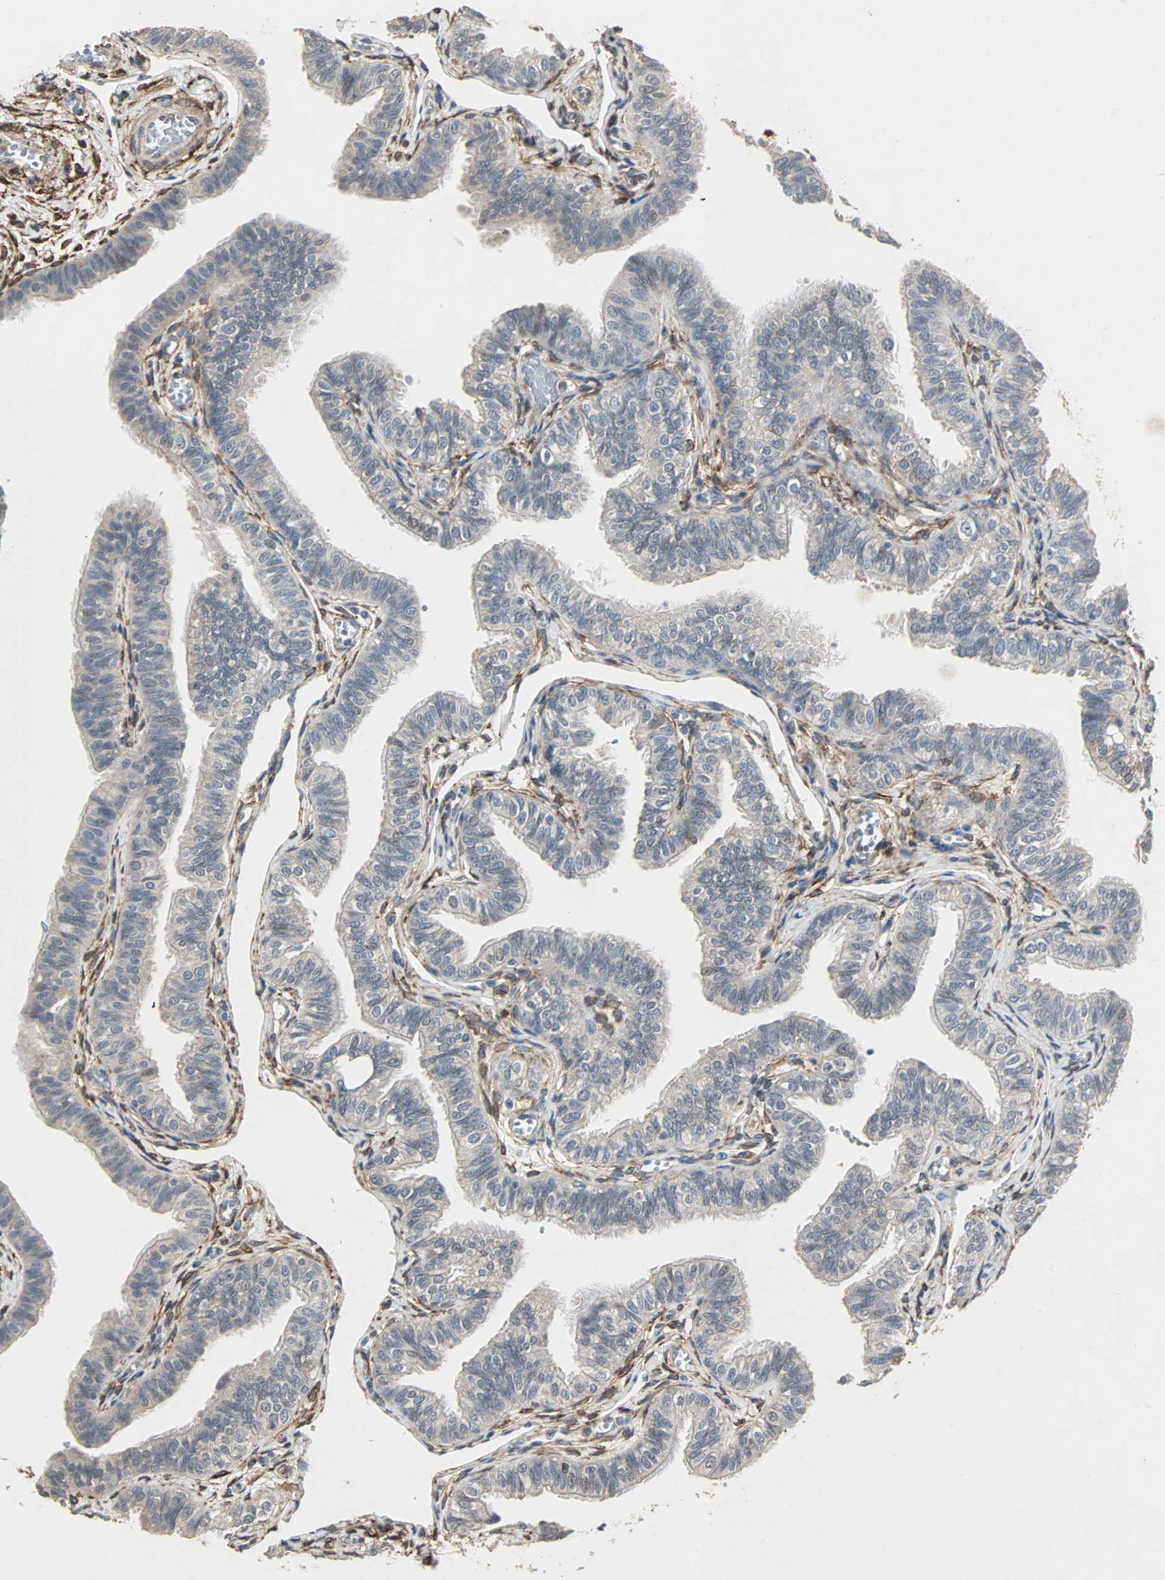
{"staining": {"intensity": "weak", "quantity": "<25%", "location": "cytoplasmic/membranous"}, "tissue": "fallopian tube", "cell_type": "Glandular cells", "image_type": "normal", "snomed": [{"axis": "morphology", "description": "Normal tissue, NOS"}, {"axis": "morphology", "description": "Dermoid, NOS"}, {"axis": "topography", "description": "Fallopian tube"}], "caption": "There is no significant positivity in glandular cells of fallopian tube. (DAB (3,3'-diaminobenzidine) immunohistochemistry (IHC) visualized using brightfield microscopy, high magnification).", "gene": "TRPV4", "patient": {"sex": "female", "age": 33}}